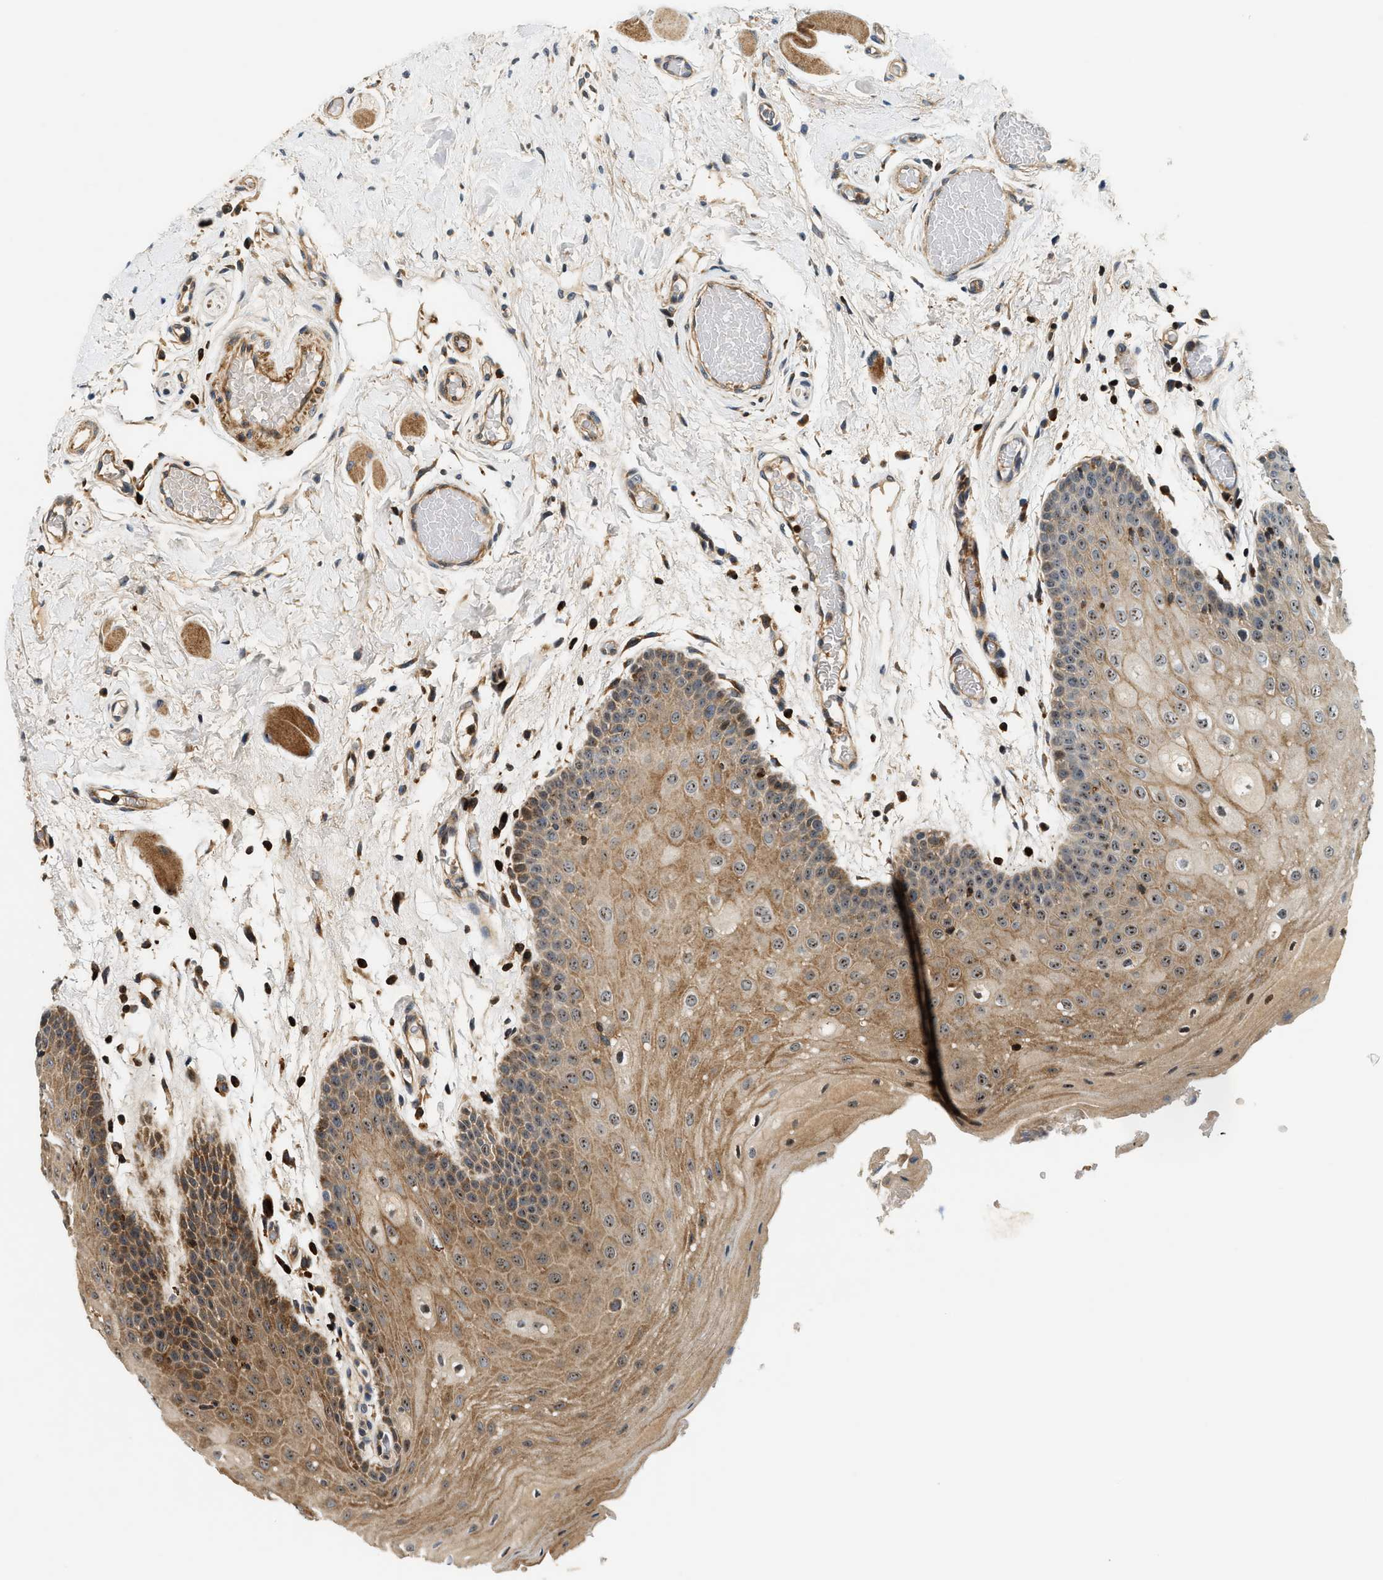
{"staining": {"intensity": "moderate", "quantity": ">75%", "location": "cytoplasmic/membranous"}, "tissue": "oral mucosa", "cell_type": "Squamous epithelial cells", "image_type": "normal", "snomed": [{"axis": "morphology", "description": "Normal tissue, NOS"}, {"axis": "morphology", "description": "Squamous cell carcinoma, NOS"}, {"axis": "topography", "description": "Oral tissue"}, {"axis": "topography", "description": "Head-Neck"}], "caption": "This is a photomicrograph of immunohistochemistry staining of unremarkable oral mucosa, which shows moderate positivity in the cytoplasmic/membranous of squamous epithelial cells.", "gene": "SAMD9", "patient": {"sex": "male", "age": 71}}